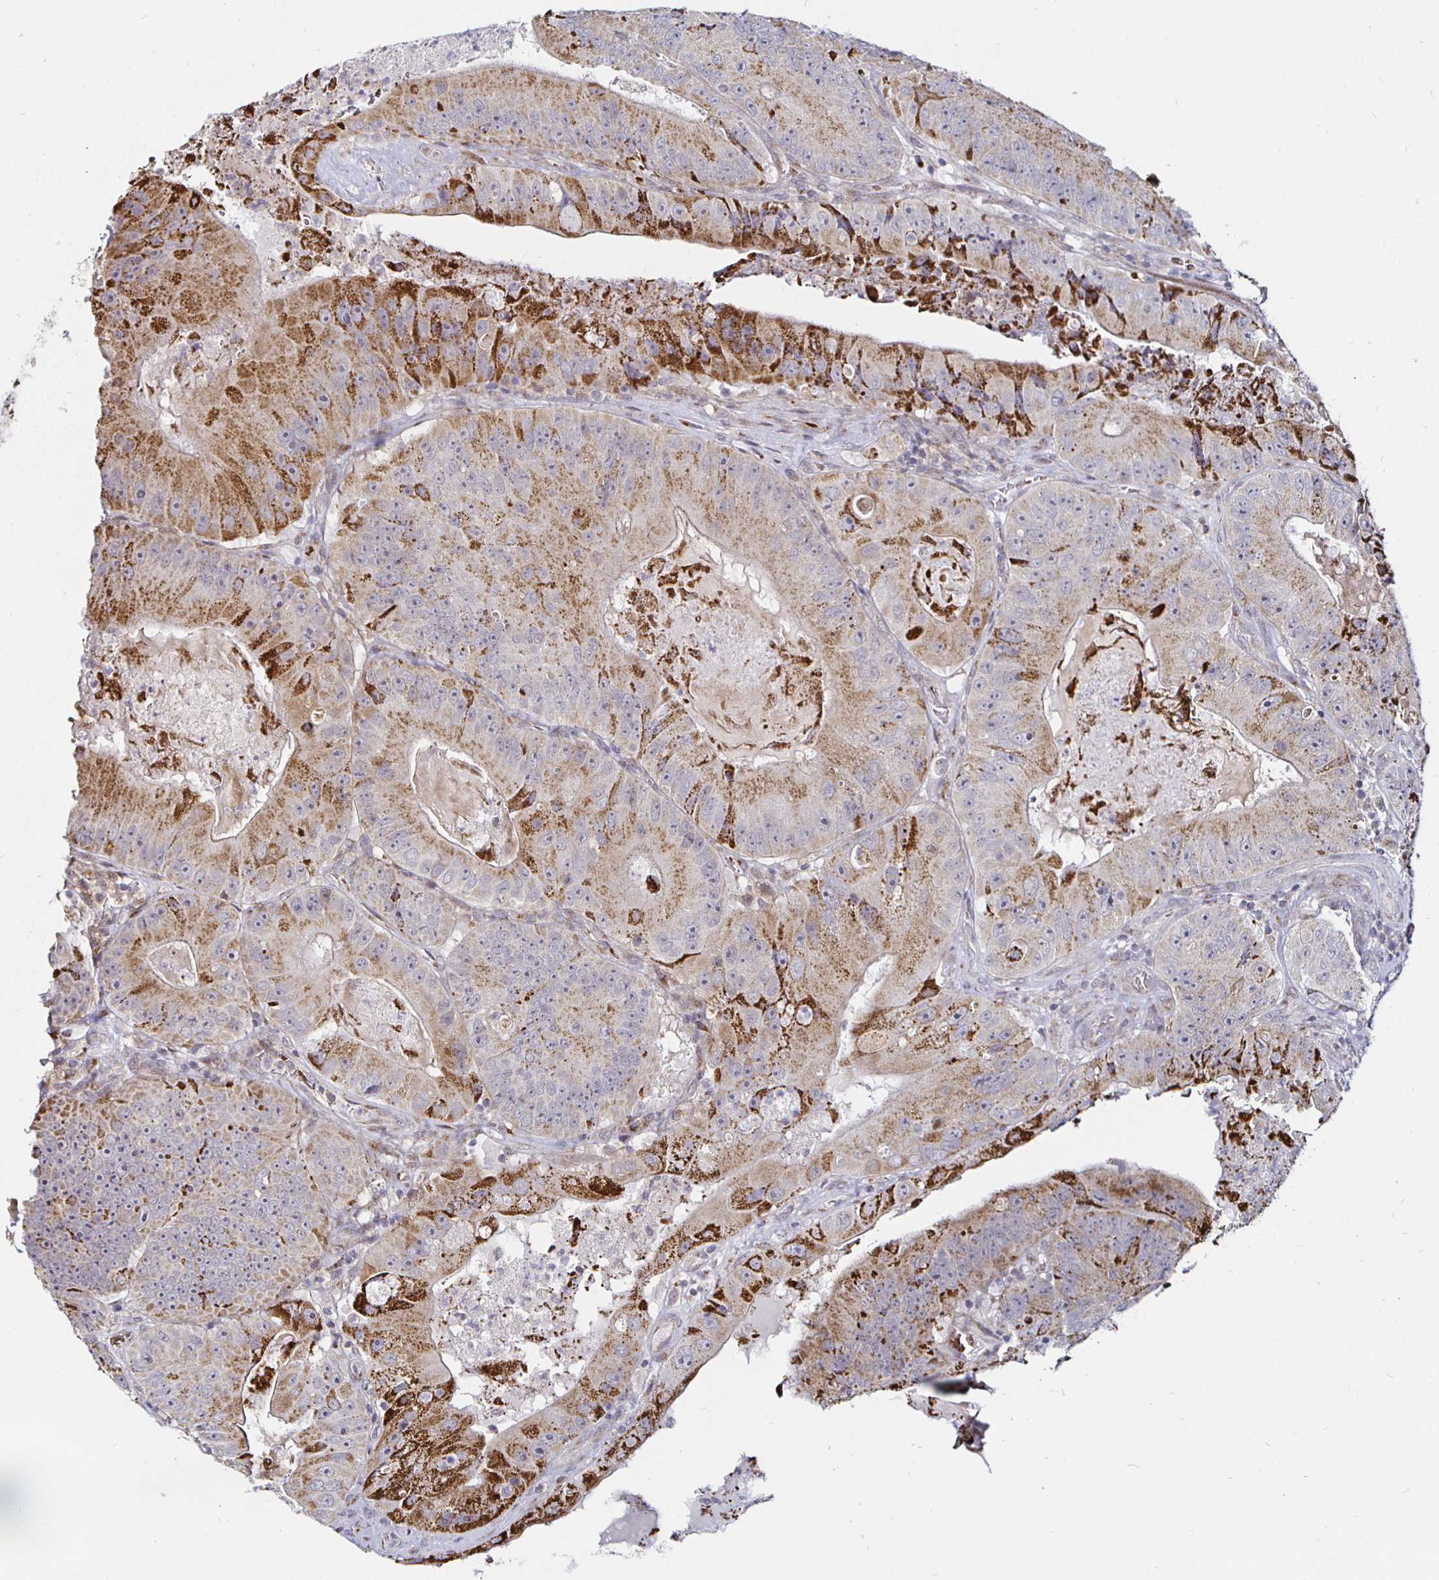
{"staining": {"intensity": "moderate", "quantity": "25%-75%", "location": "cytoplasmic/membranous"}, "tissue": "colorectal cancer", "cell_type": "Tumor cells", "image_type": "cancer", "snomed": [{"axis": "morphology", "description": "Adenocarcinoma, NOS"}, {"axis": "topography", "description": "Colon"}], "caption": "Immunohistochemical staining of human colorectal cancer reveals moderate cytoplasmic/membranous protein positivity in approximately 25%-75% of tumor cells.", "gene": "ATG3", "patient": {"sex": "female", "age": 86}}